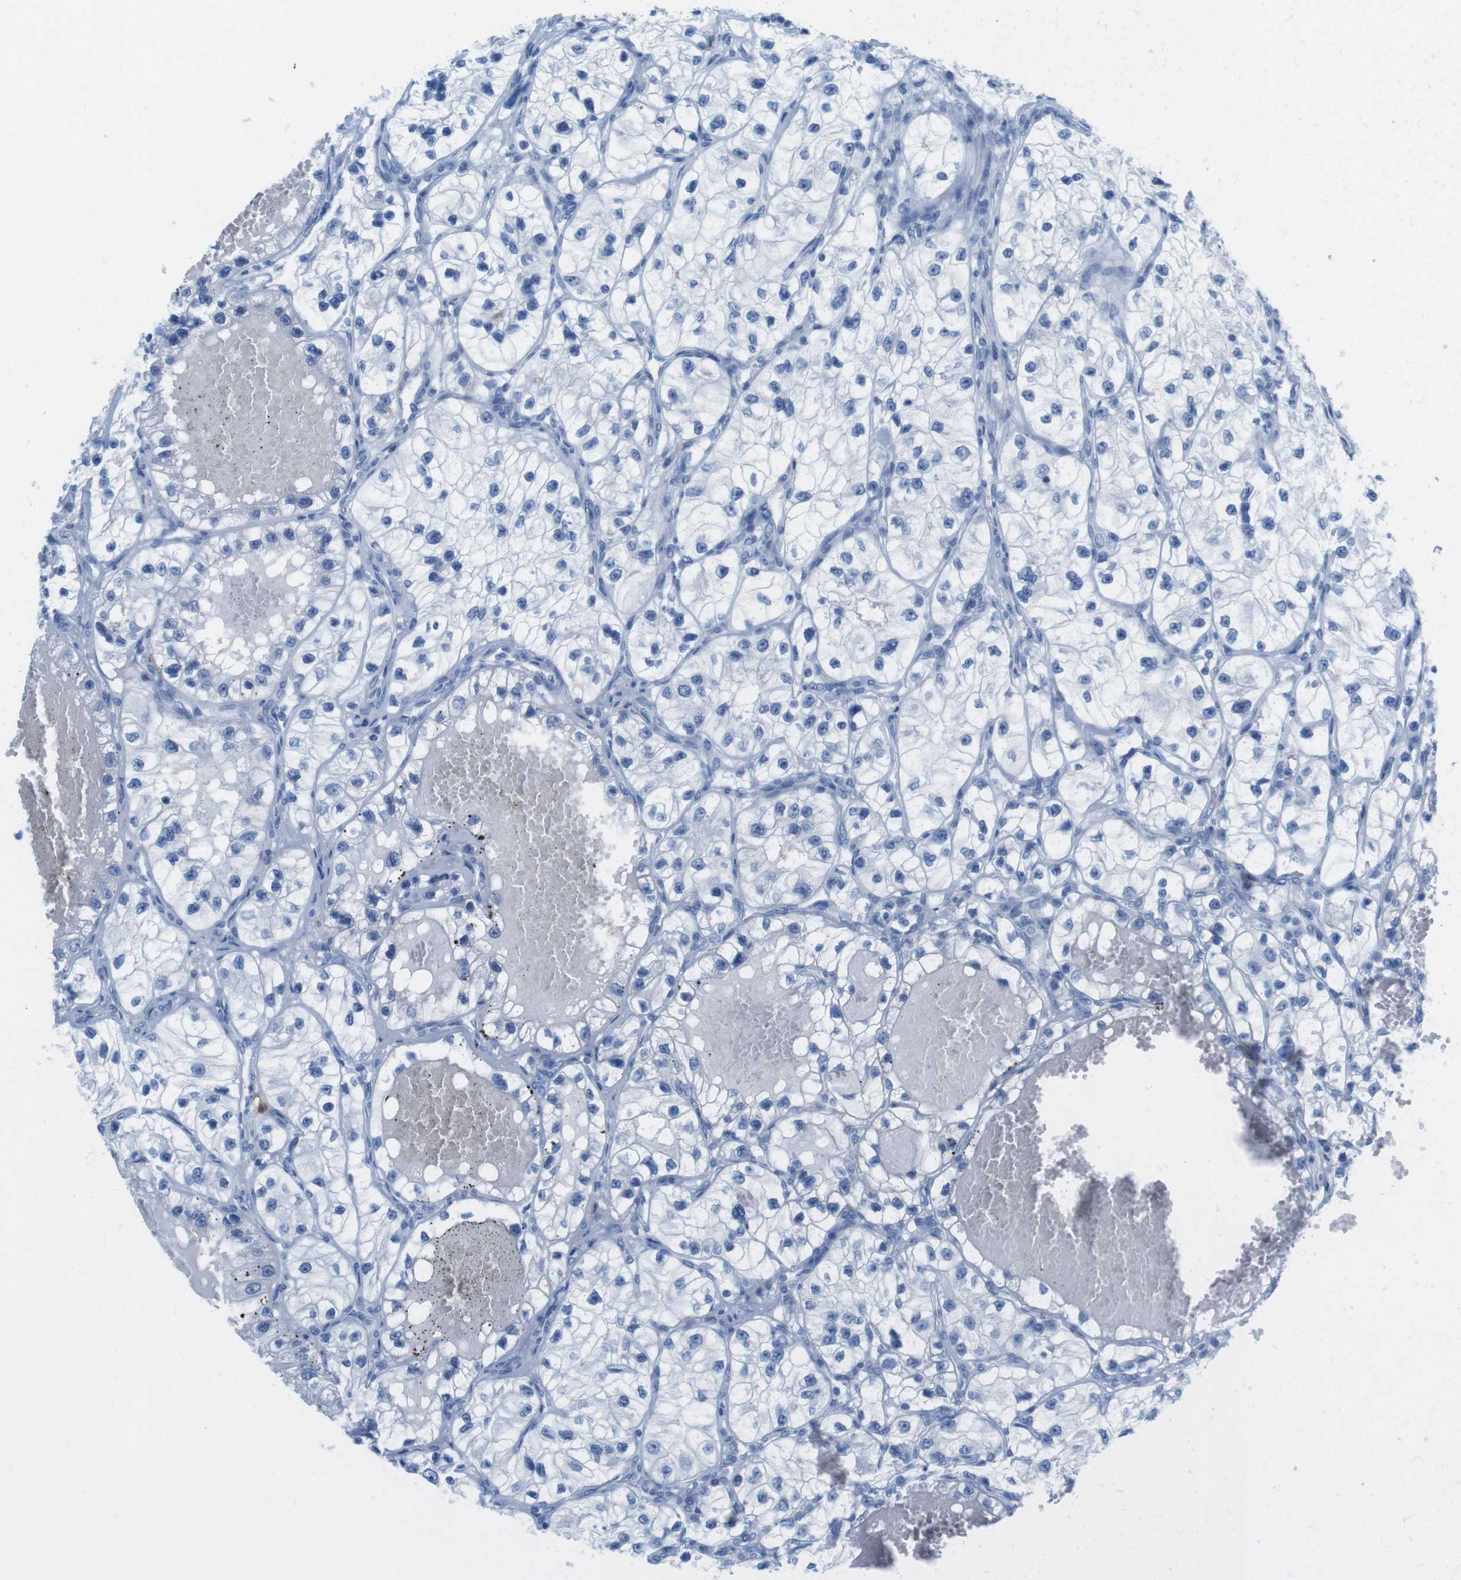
{"staining": {"intensity": "negative", "quantity": "none", "location": "none"}, "tissue": "renal cancer", "cell_type": "Tumor cells", "image_type": "cancer", "snomed": [{"axis": "morphology", "description": "Adenocarcinoma, NOS"}, {"axis": "topography", "description": "Kidney"}], "caption": "IHC of renal cancer demonstrates no expression in tumor cells. (IHC, brightfield microscopy, high magnification).", "gene": "GAP43", "patient": {"sex": "female", "age": 57}}